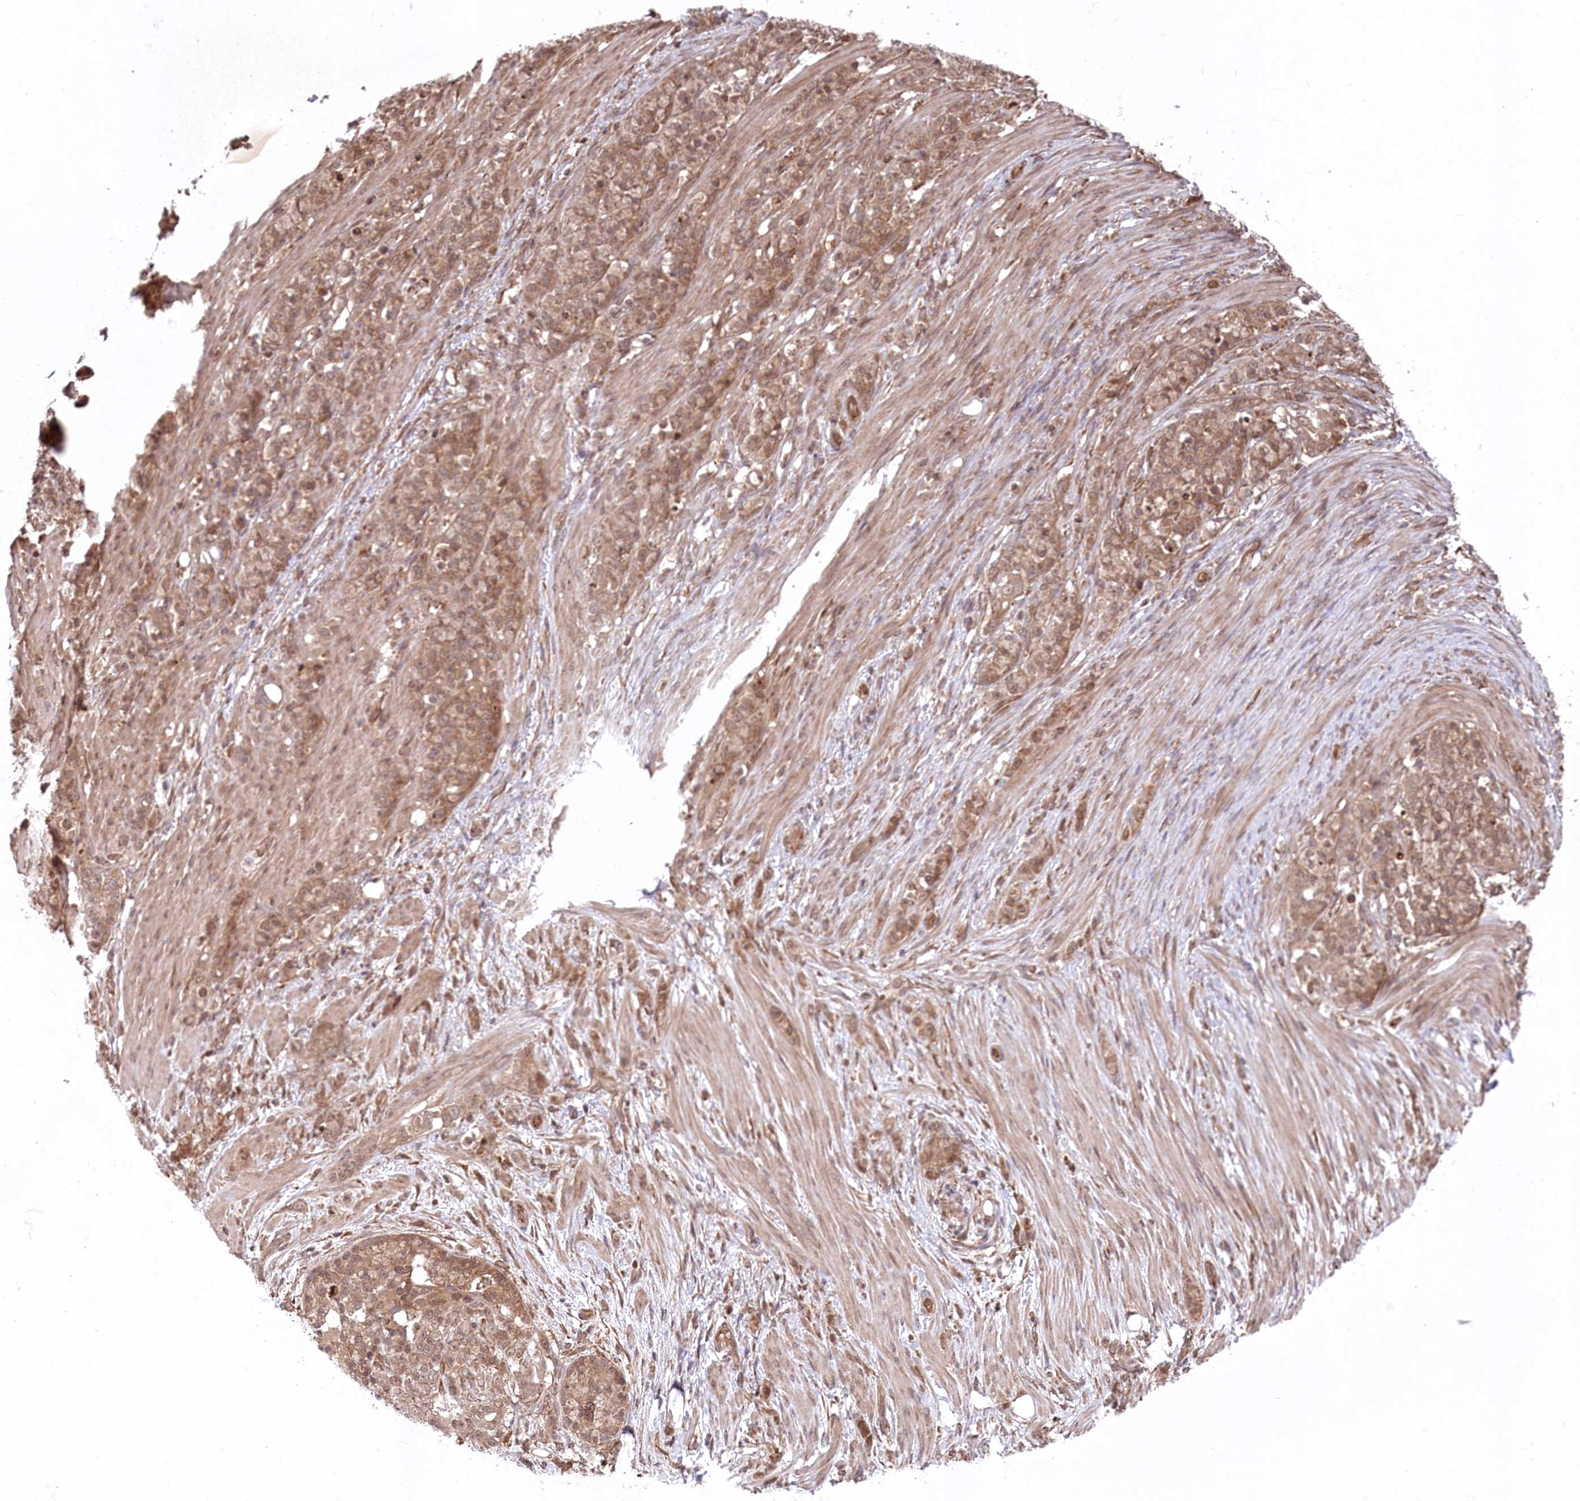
{"staining": {"intensity": "moderate", "quantity": ">75%", "location": "cytoplasmic/membranous"}, "tissue": "stomach cancer", "cell_type": "Tumor cells", "image_type": "cancer", "snomed": [{"axis": "morphology", "description": "Adenocarcinoma, NOS"}, {"axis": "topography", "description": "Stomach"}], "caption": "Human adenocarcinoma (stomach) stained with a protein marker shows moderate staining in tumor cells.", "gene": "PSMA1", "patient": {"sex": "female", "age": 79}}